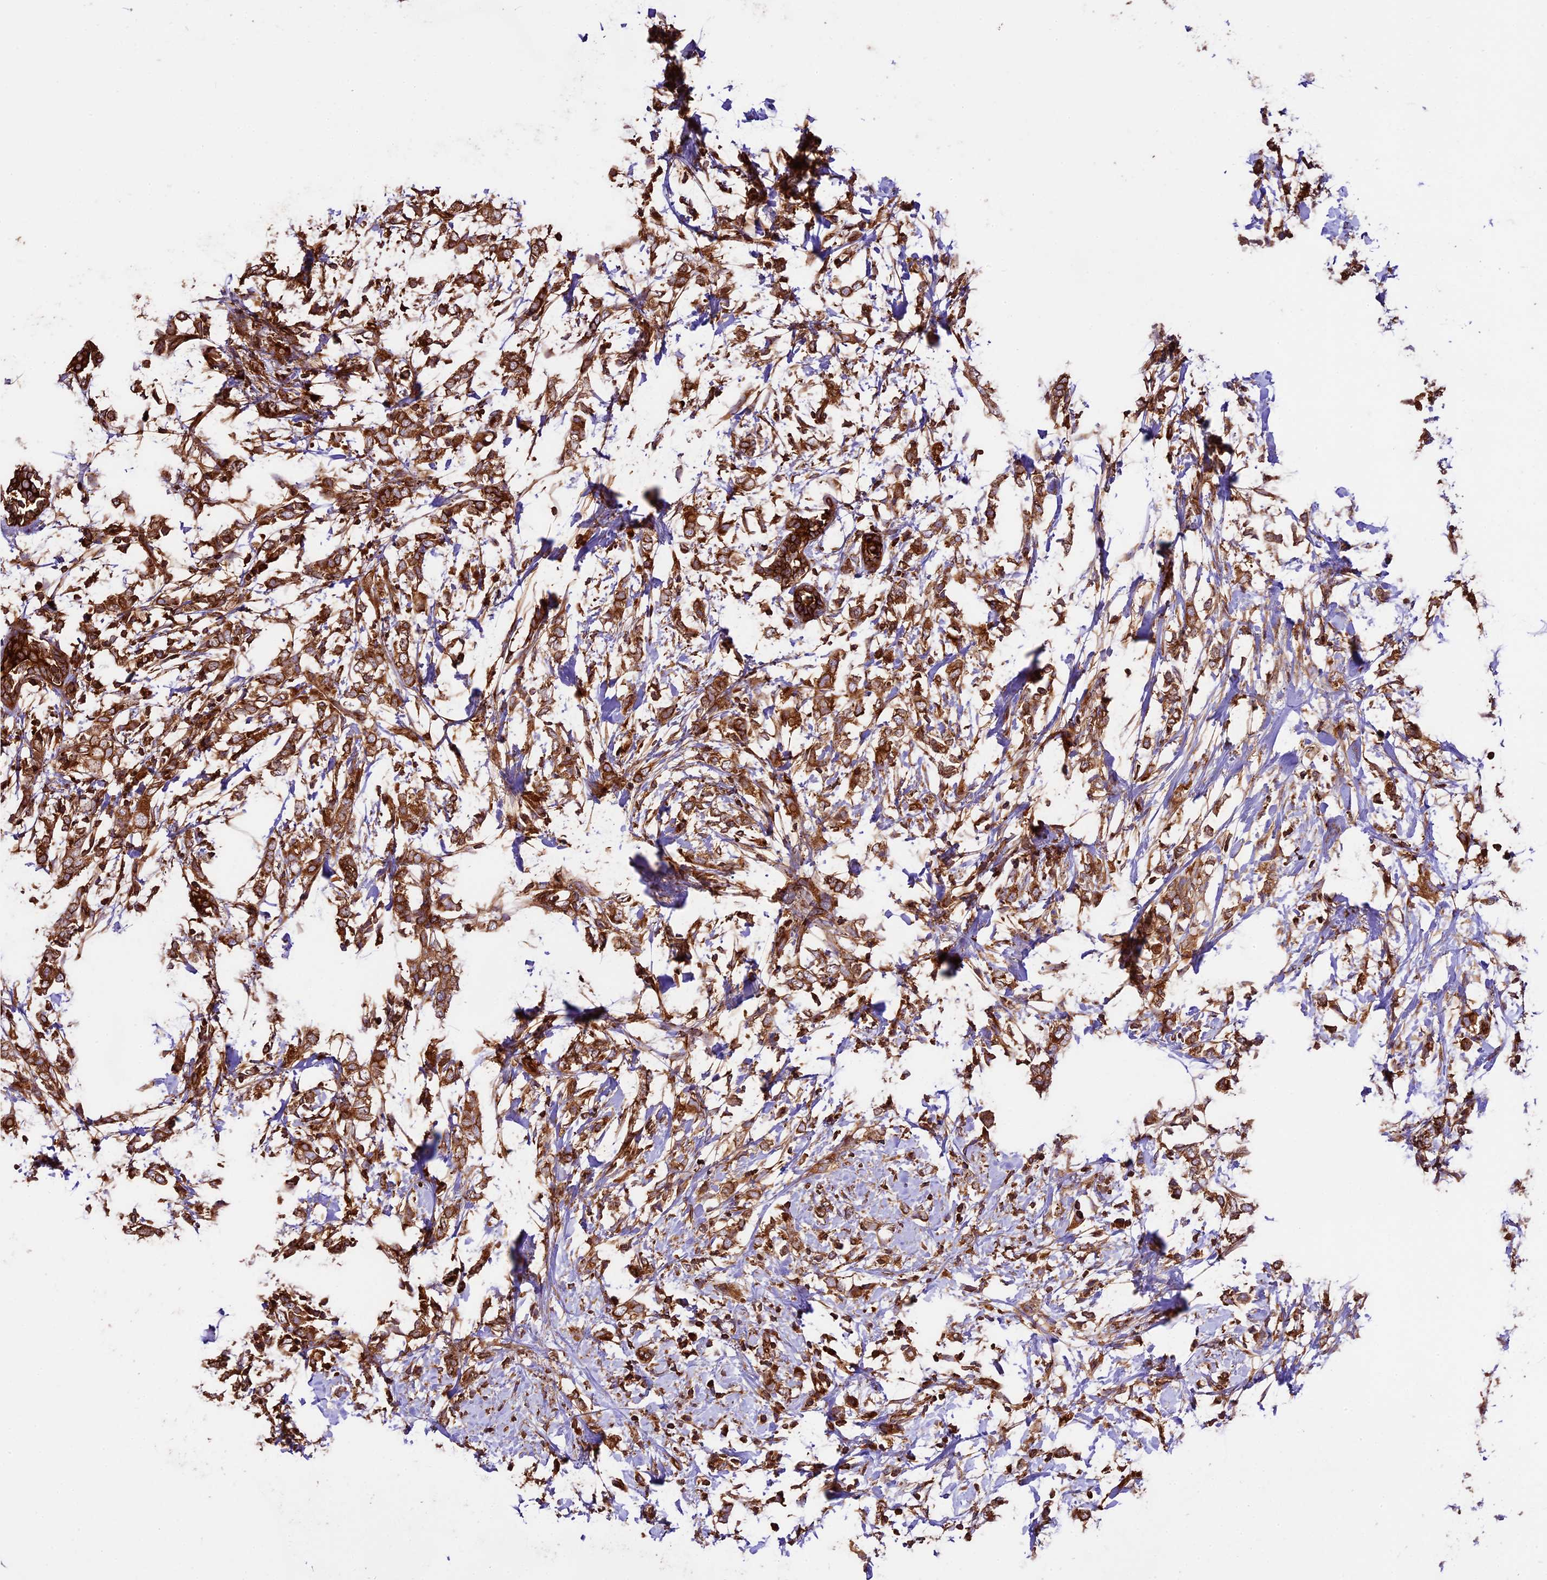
{"staining": {"intensity": "strong", "quantity": ">75%", "location": "cytoplasmic/membranous"}, "tissue": "breast cancer", "cell_type": "Tumor cells", "image_type": "cancer", "snomed": [{"axis": "morphology", "description": "Normal tissue, NOS"}, {"axis": "morphology", "description": "Lobular carcinoma"}, {"axis": "topography", "description": "Breast"}], "caption": "Brown immunohistochemical staining in lobular carcinoma (breast) displays strong cytoplasmic/membranous positivity in about >75% of tumor cells.", "gene": "KARS1", "patient": {"sex": "female", "age": 47}}